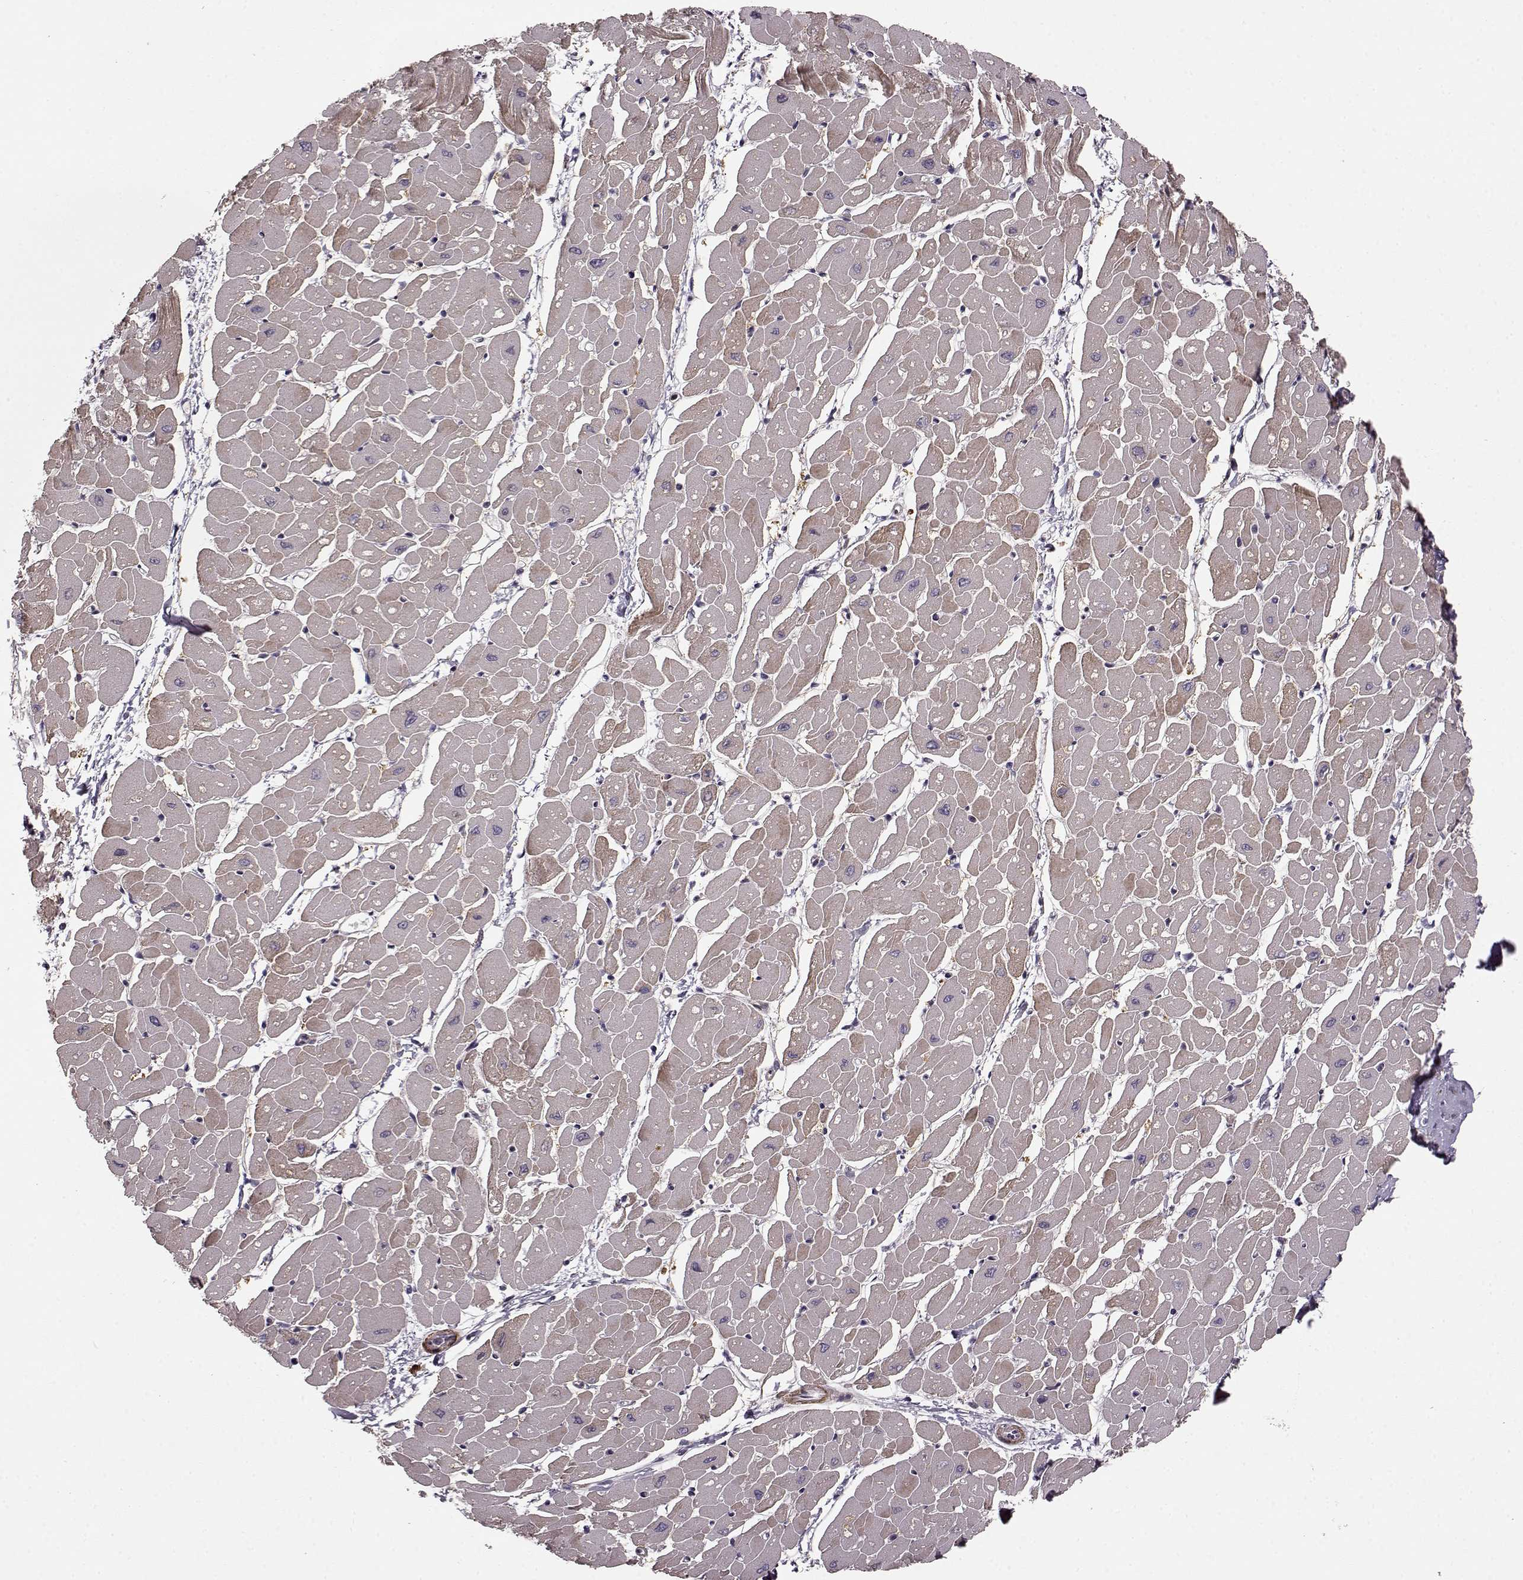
{"staining": {"intensity": "moderate", "quantity": "25%-75%", "location": "cytoplasmic/membranous"}, "tissue": "heart muscle", "cell_type": "Cardiomyocytes", "image_type": "normal", "snomed": [{"axis": "morphology", "description": "Normal tissue, NOS"}, {"axis": "topography", "description": "Heart"}], "caption": "A brown stain shows moderate cytoplasmic/membranous staining of a protein in cardiomyocytes of benign heart muscle.", "gene": "SLAIN2", "patient": {"sex": "male", "age": 57}}